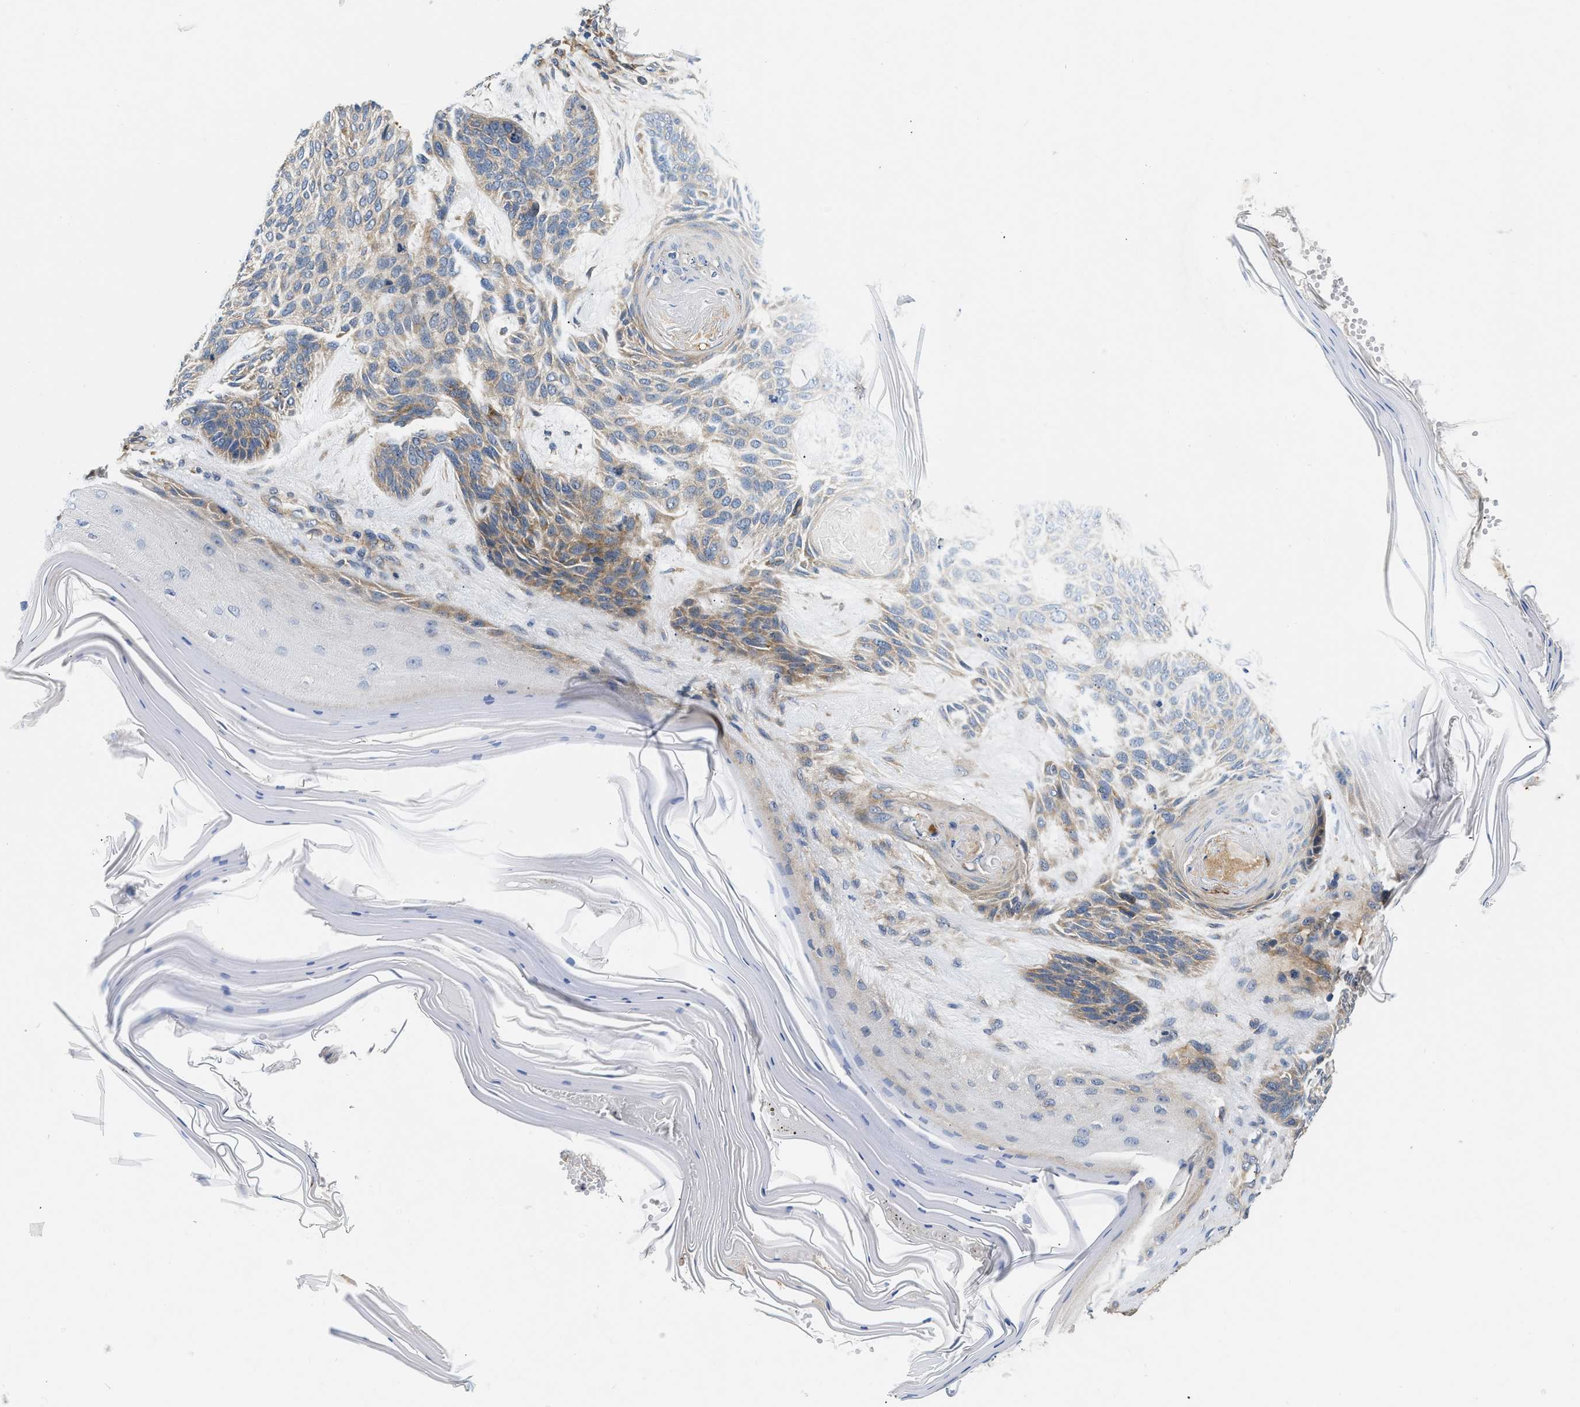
{"staining": {"intensity": "moderate", "quantity": "<25%", "location": "cytoplasmic/membranous"}, "tissue": "skin cancer", "cell_type": "Tumor cells", "image_type": "cancer", "snomed": [{"axis": "morphology", "description": "Basal cell carcinoma"}, {"axis": "topography", "description": "Skin"}], "caption": "Immunohistochemical staining of human skin basal cell carcinoma exhibits low levels of moderate cytoplasmic/membranous positivity in about <25% of tumor cells. (DAB (3,3'-diaminobenzidine) IHC with brightfield microscopy, high magnification).", "gene": "NME6", "patient": {"sex": "male", "age": 55}}